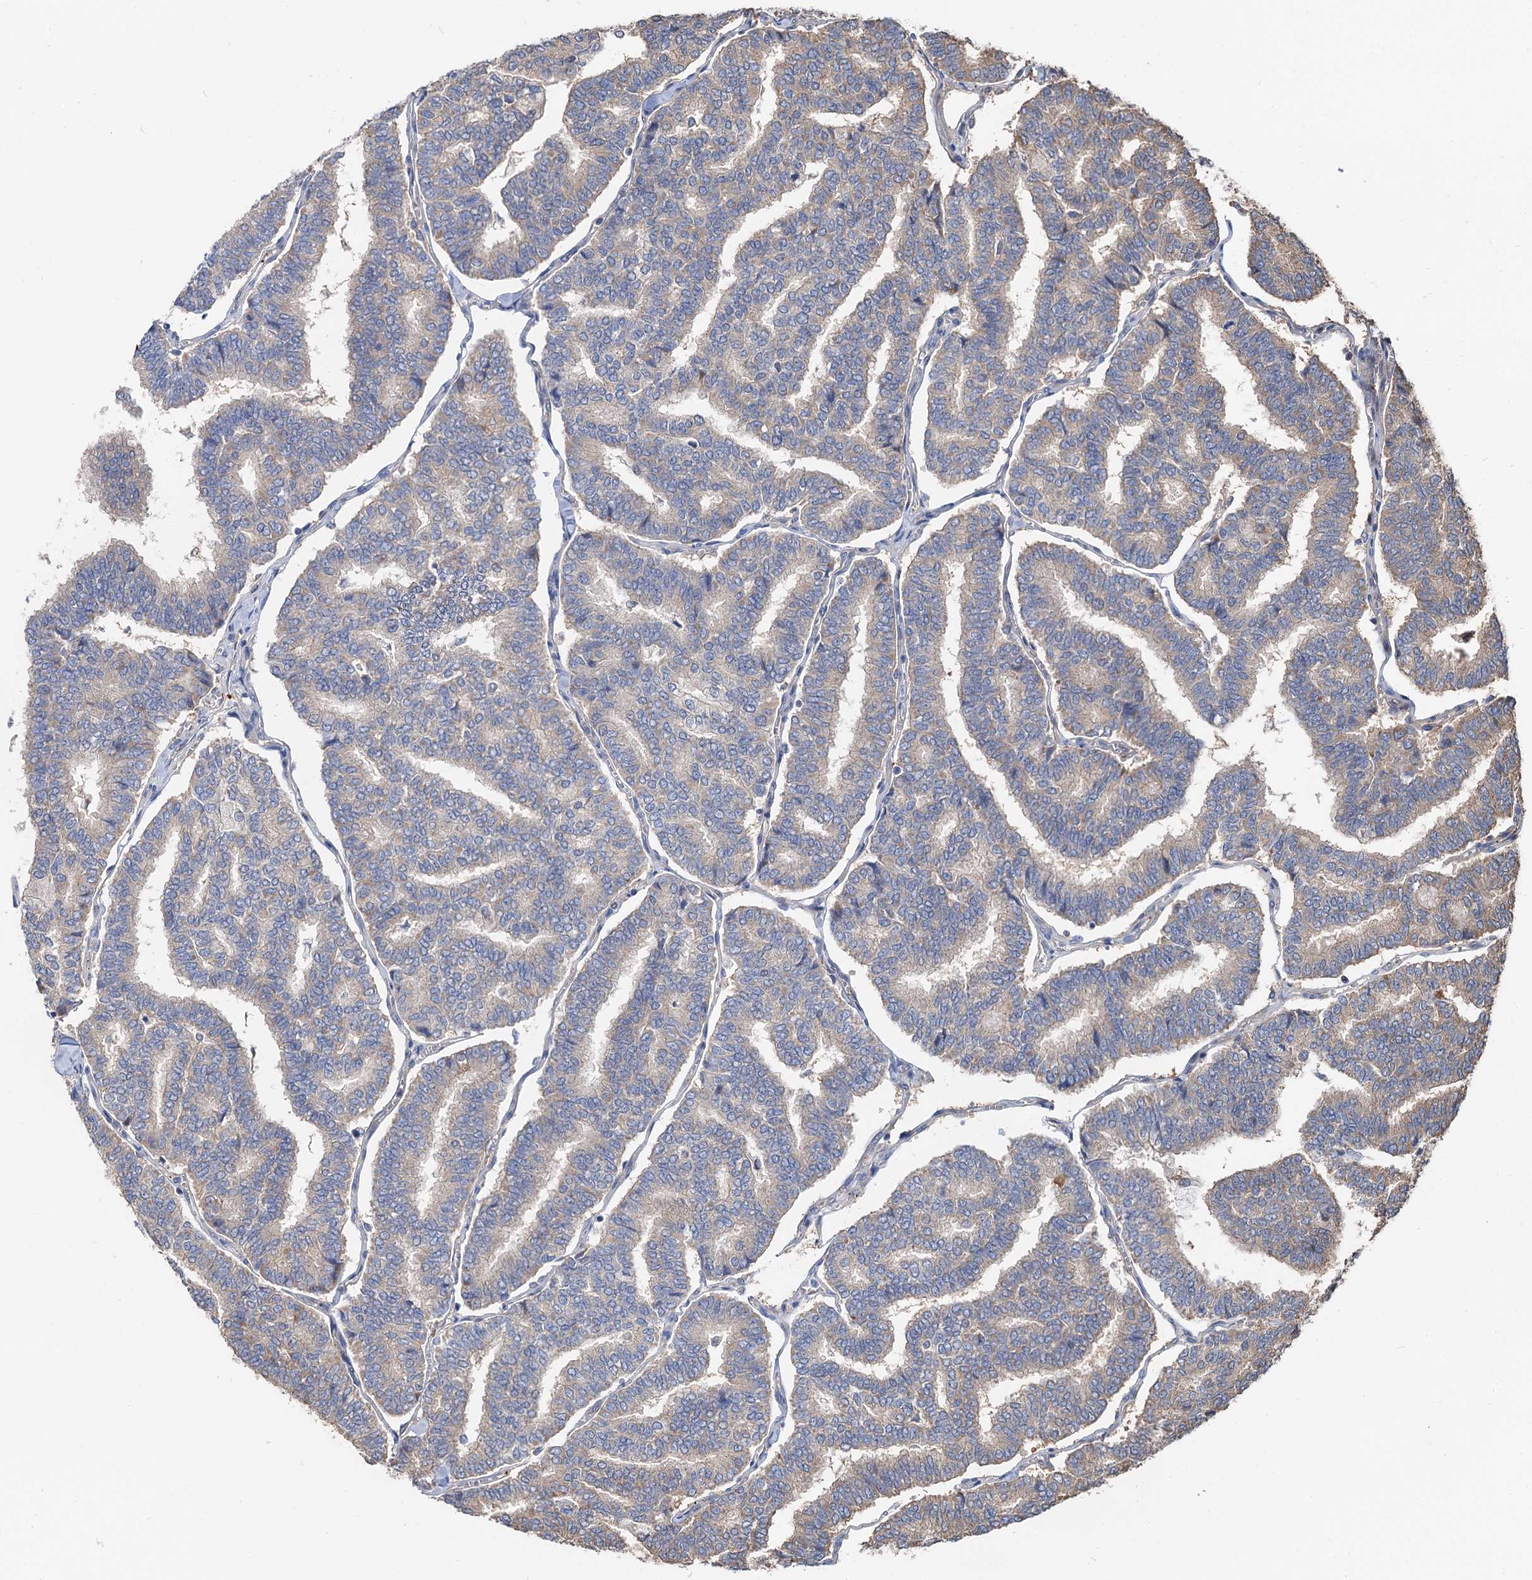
{"staining": {"intensity": "weak", "quantity": "25%-75%", "location": "cytoplasmic/membranous"}, "tissue": "thyroid cancer", "cell_type": "Tumor cells", "image_type": "cancer", "snomed": [{"axis": "morphology", "description": "Papillary adenocarcinoma, NOS"}, {"axis": "topography", "description": "Thyroid gland"}], "caption": "Protein analysis of papillary adenocarcinoma (thyroid) tissue reveals weak cytoplasmic/membranous staining in about 25%-75% of tumor cells.", "gene": "DEXI", "patient": {"sex": "female", "age": 35}}